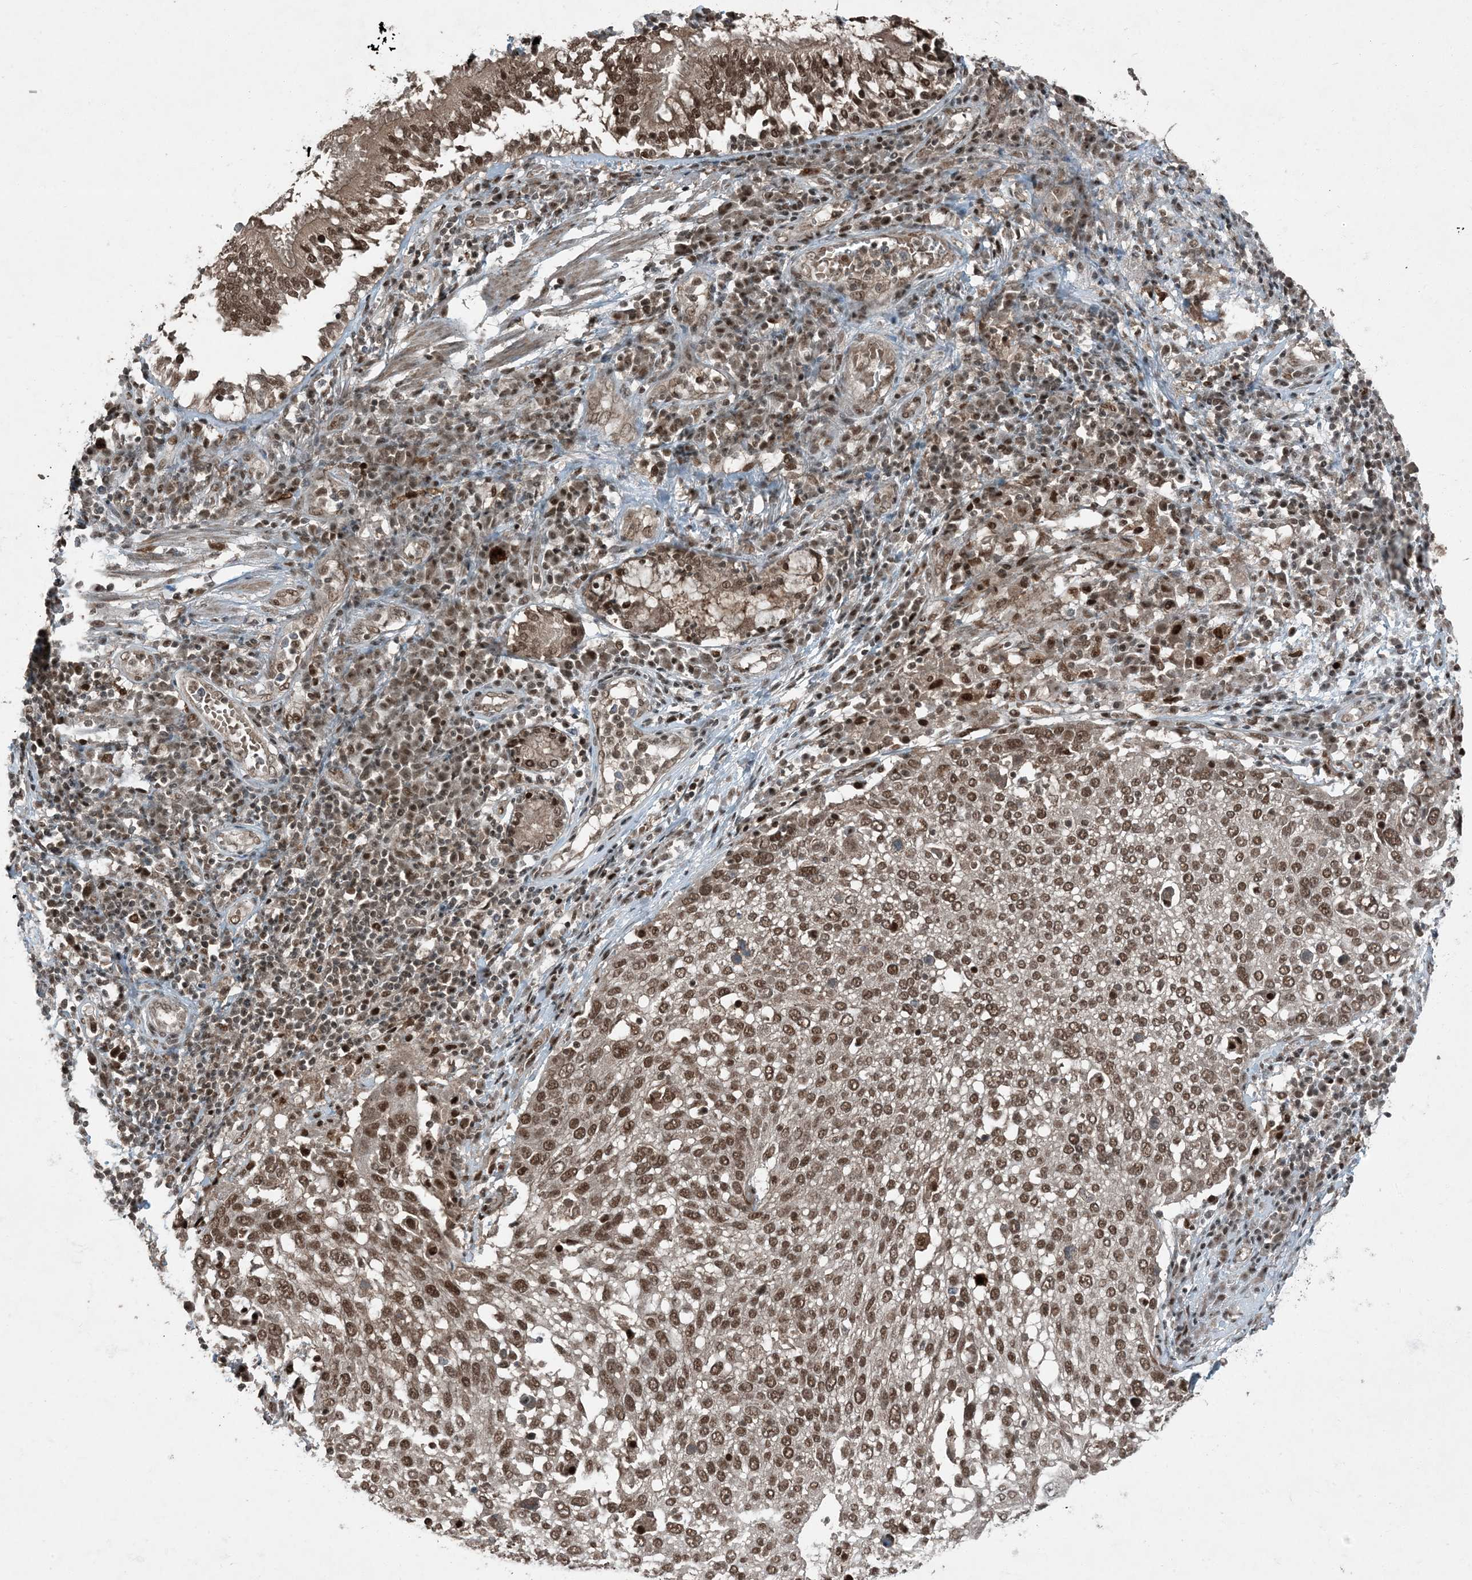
{"staining": {"intensity": "moderate", "quantity": ">75%", "location": "nuclear"}, "tissue": "lung cancer", "cell_type": "Tumor cells", "image_type": "cancer", "snomed": [{"axis": "morphology", "description": "Squamous cell carcinoma, NOS"}, {"axis": "topography", "description": "Lung"}], "caption": "DAB immunohistochemical staining of lung squamous cell carcinoma shows moderate nuclear protein positivity in about >75% of tumor cells.", "gene": "TRAPPC12", "patient": {"sex": "male", "age": 65}}